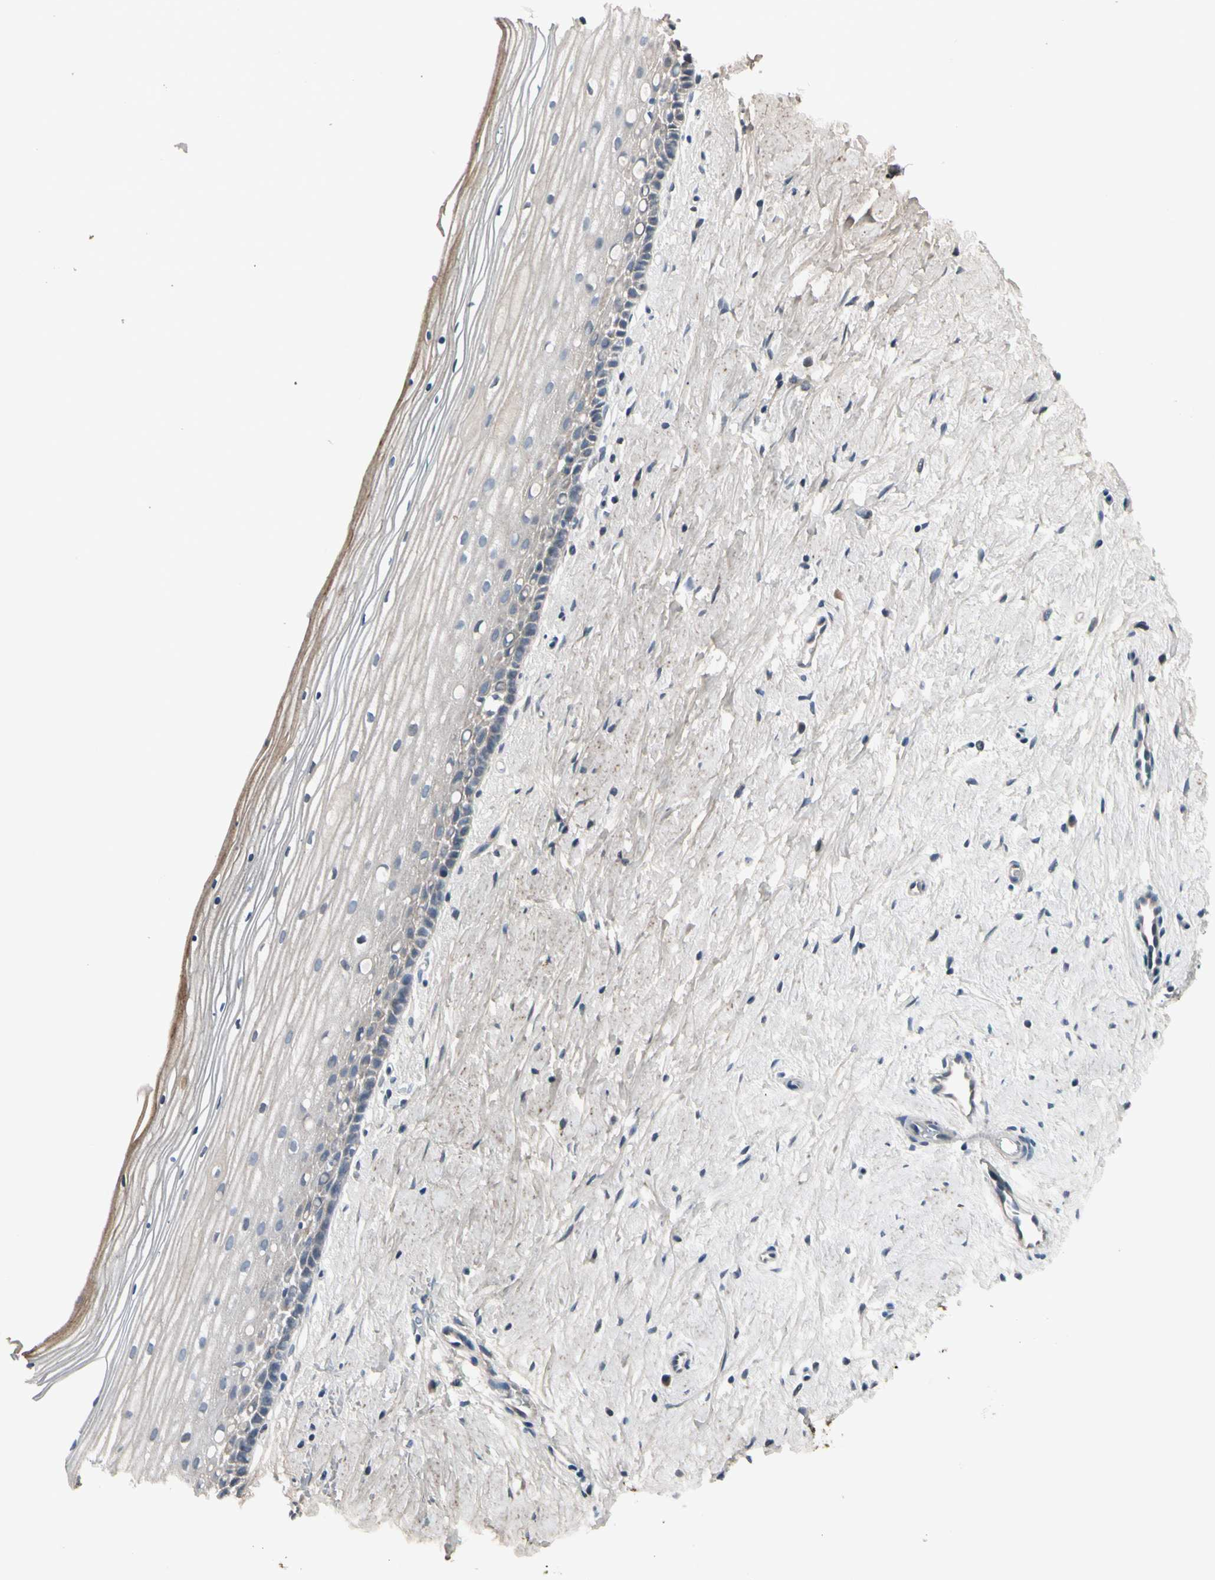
{"staining": {"intensity": "strong", "quantity": ">75%", "location": "cytoplasmic/membranous"}, "tissue": "cervix", "cell_type": "Glandular cells", "image_type": "normal", "snomed": [{"axis": "morphology", "description": "Normal tissue, NOS"}, {"axis": "topography", "description": "Cervix"}], "caption": "Human cervix stained for a protein (brown) demonstrates strong cytoplasmic/membranous positive staining in about >75% of glandular cells.", "gene": "PIGR", "patient": {"sex": "female", "age": 39}}